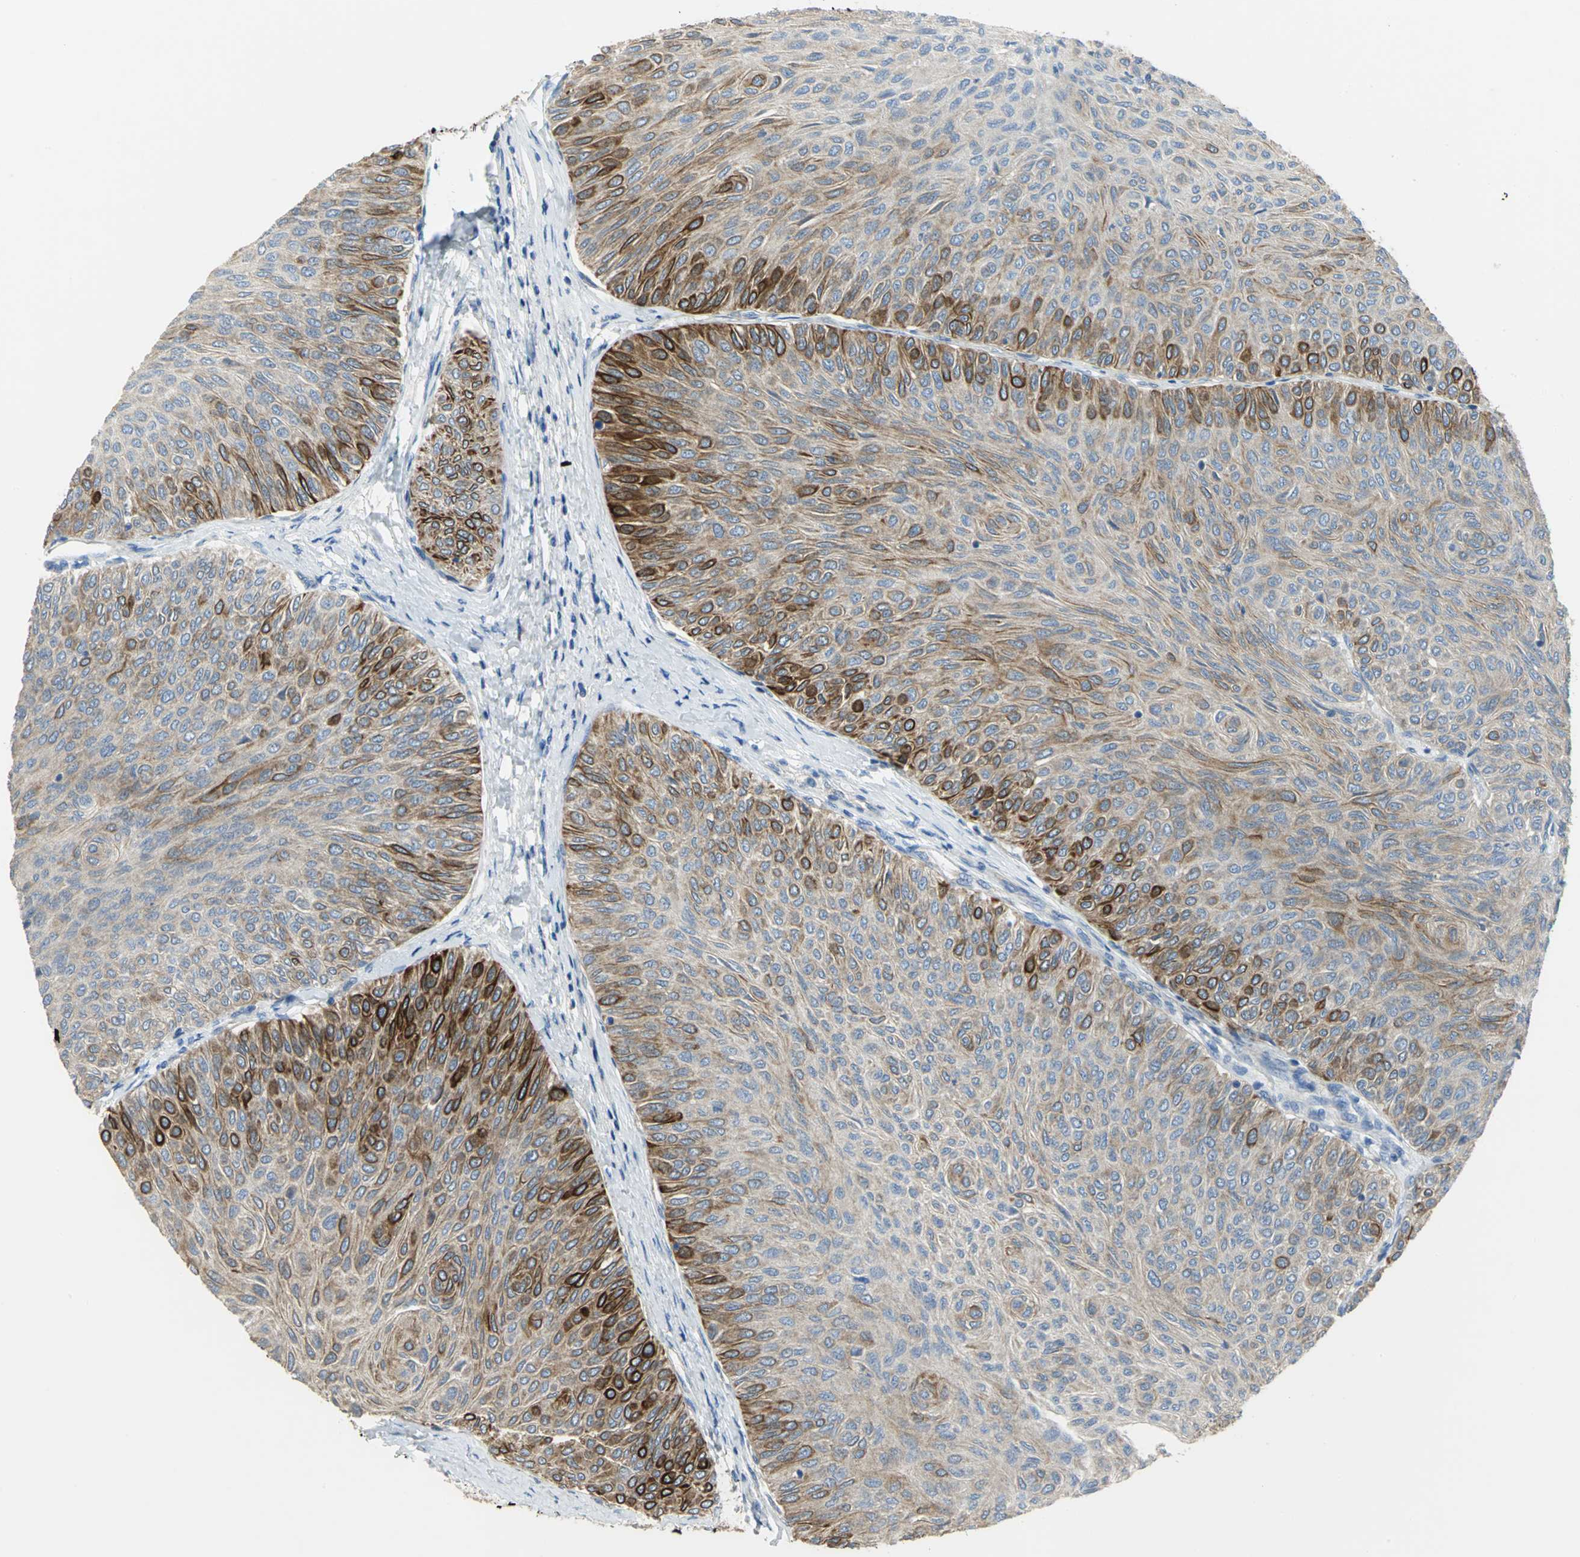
{"staining": {"intensity": "strong", "quantity": "25%-75%", "location": "cytoplasmic/membranous"}, "tissue": "urothelial cancer", "cell_type": "Tumor cells", "image_type": "cancer", "snomed": [{"axis": "morphology", "description": "Urothelial carcinoma, Low grade"}, {"axis": "topography", "description": "Urinary bladder"}], "caption": "About 25%-75% of tumor cells in human low-grade urothelial carcinoma demonstrate strong cytoplasmic/membranous protein positivity as visualized by brown immunohistochemical staining.", "gene": "HTR1F", "patient": {"sex": "male", "age": 78}}